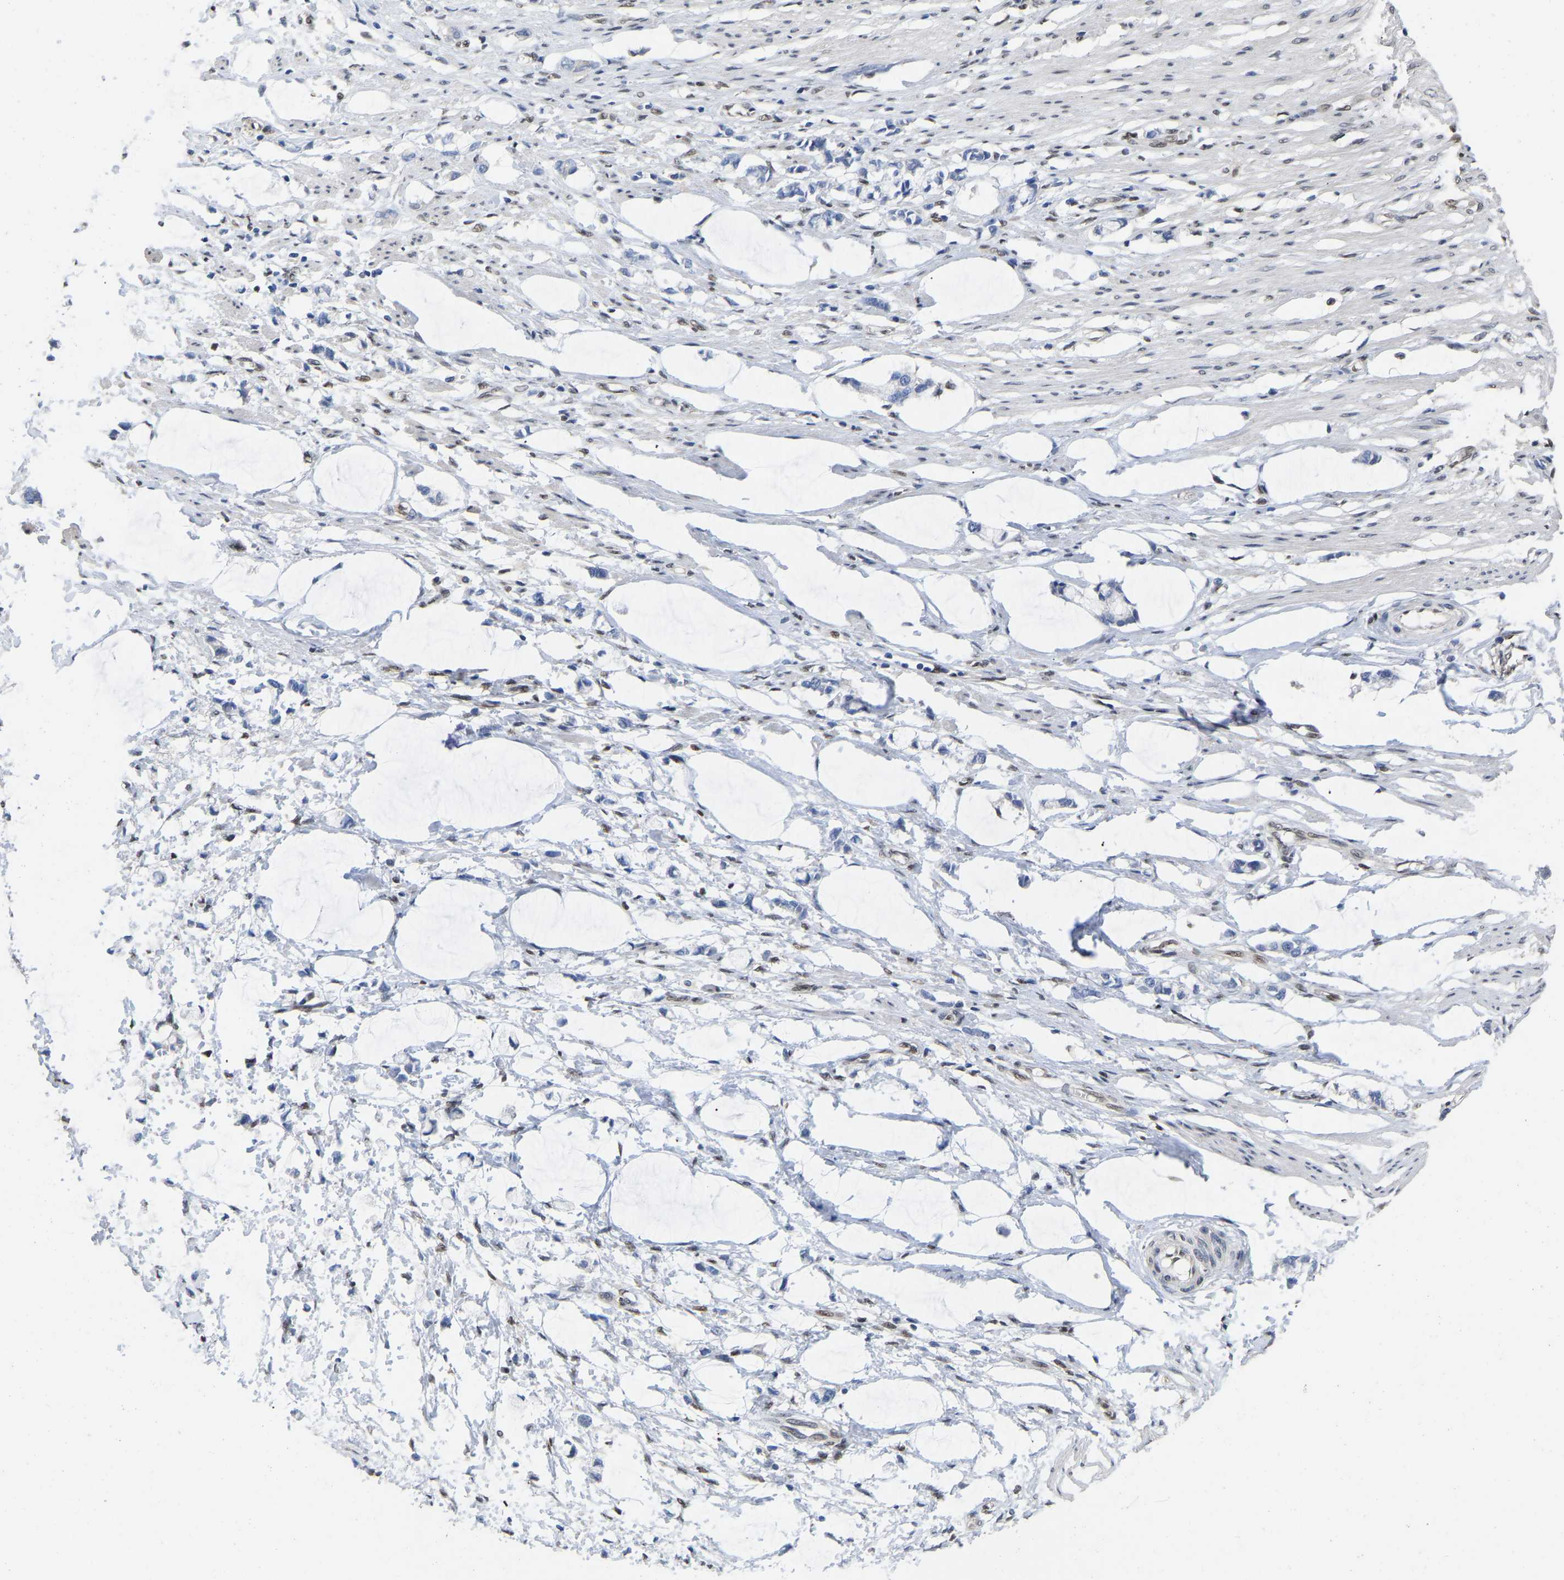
{"staining": {"intensity": "weak", "quantity": "<25%", "location": "nuclear"}, "tissue": "smooth muscle", "cell_type": "Smooth muscle cells", "image_type": "normal", "snomed": [{"axis": "morphology", "description": "Normal tissue, NOS"}, {"axis": "morphology", "description": "Adenocarcinoma, NOS"}, {"axis": "topography", "description": "Smooth muscle"}, {"axis": "topography", "description": "Colon"}], "caption": "Smooth muscle cells are negative for protein expression in unremarkable human smooth muscle.", "gene": "QKI", "patient": {"sex": "male", "age": 14}}